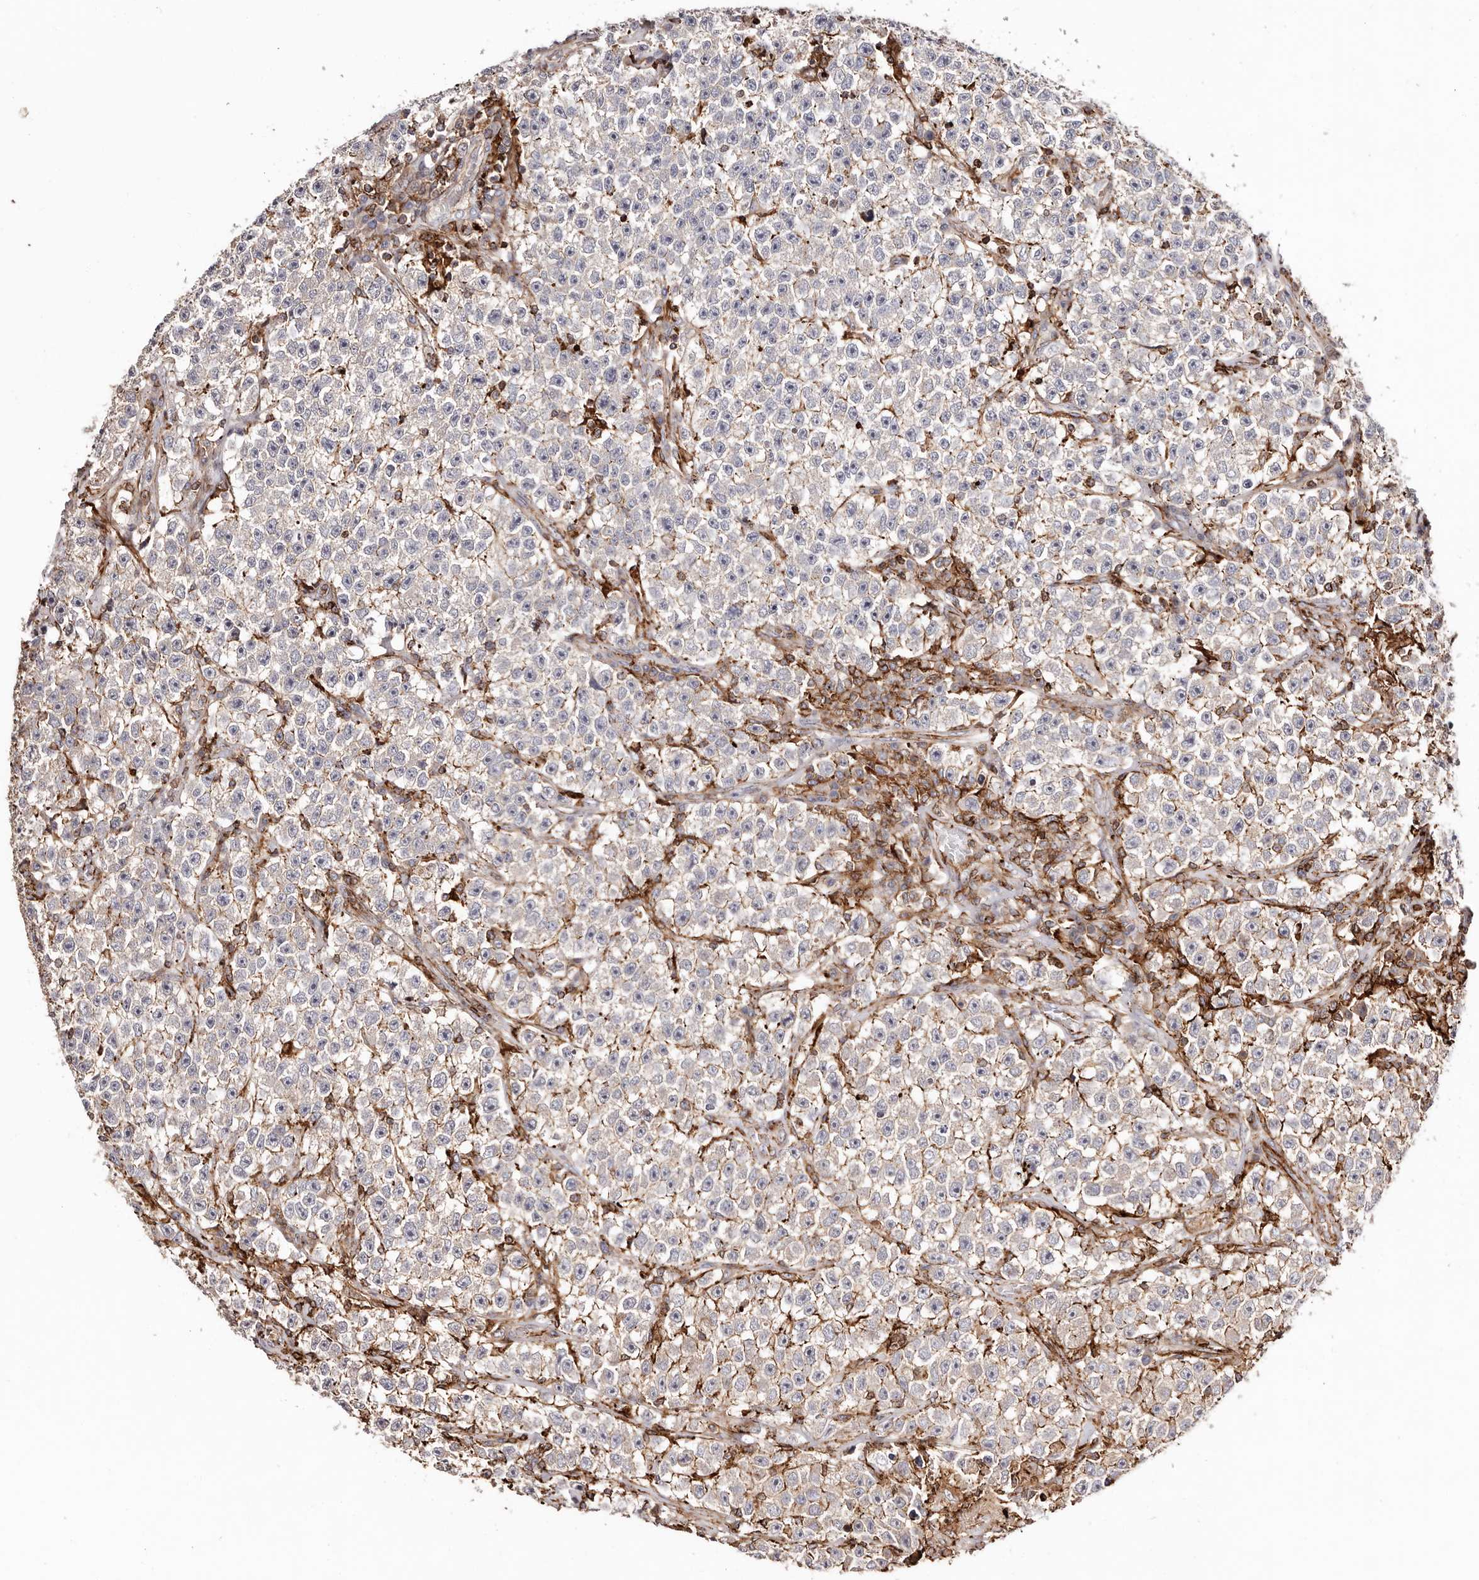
{"staining": {"intensity": "weak", "quantity": "25%-75%", "location": "cytoplasmic/membranous"}, "tissue": "testis cancer", "cell_type": "Tumor cells", "image_type": "cancer", "snomed": [{"axis": "morphology", "description": "Seminoma, NOS"}, {"axis": "topography", "description": "Testis"}], "caption": "Protein staining by immunohistochemistry demonstrates weak cytoplasmic/membranous expression in about 25%-75% of tumor cells in testis cancer.", "gene": "PTPN22", "patient": {"sex": "male", "age": 22}}